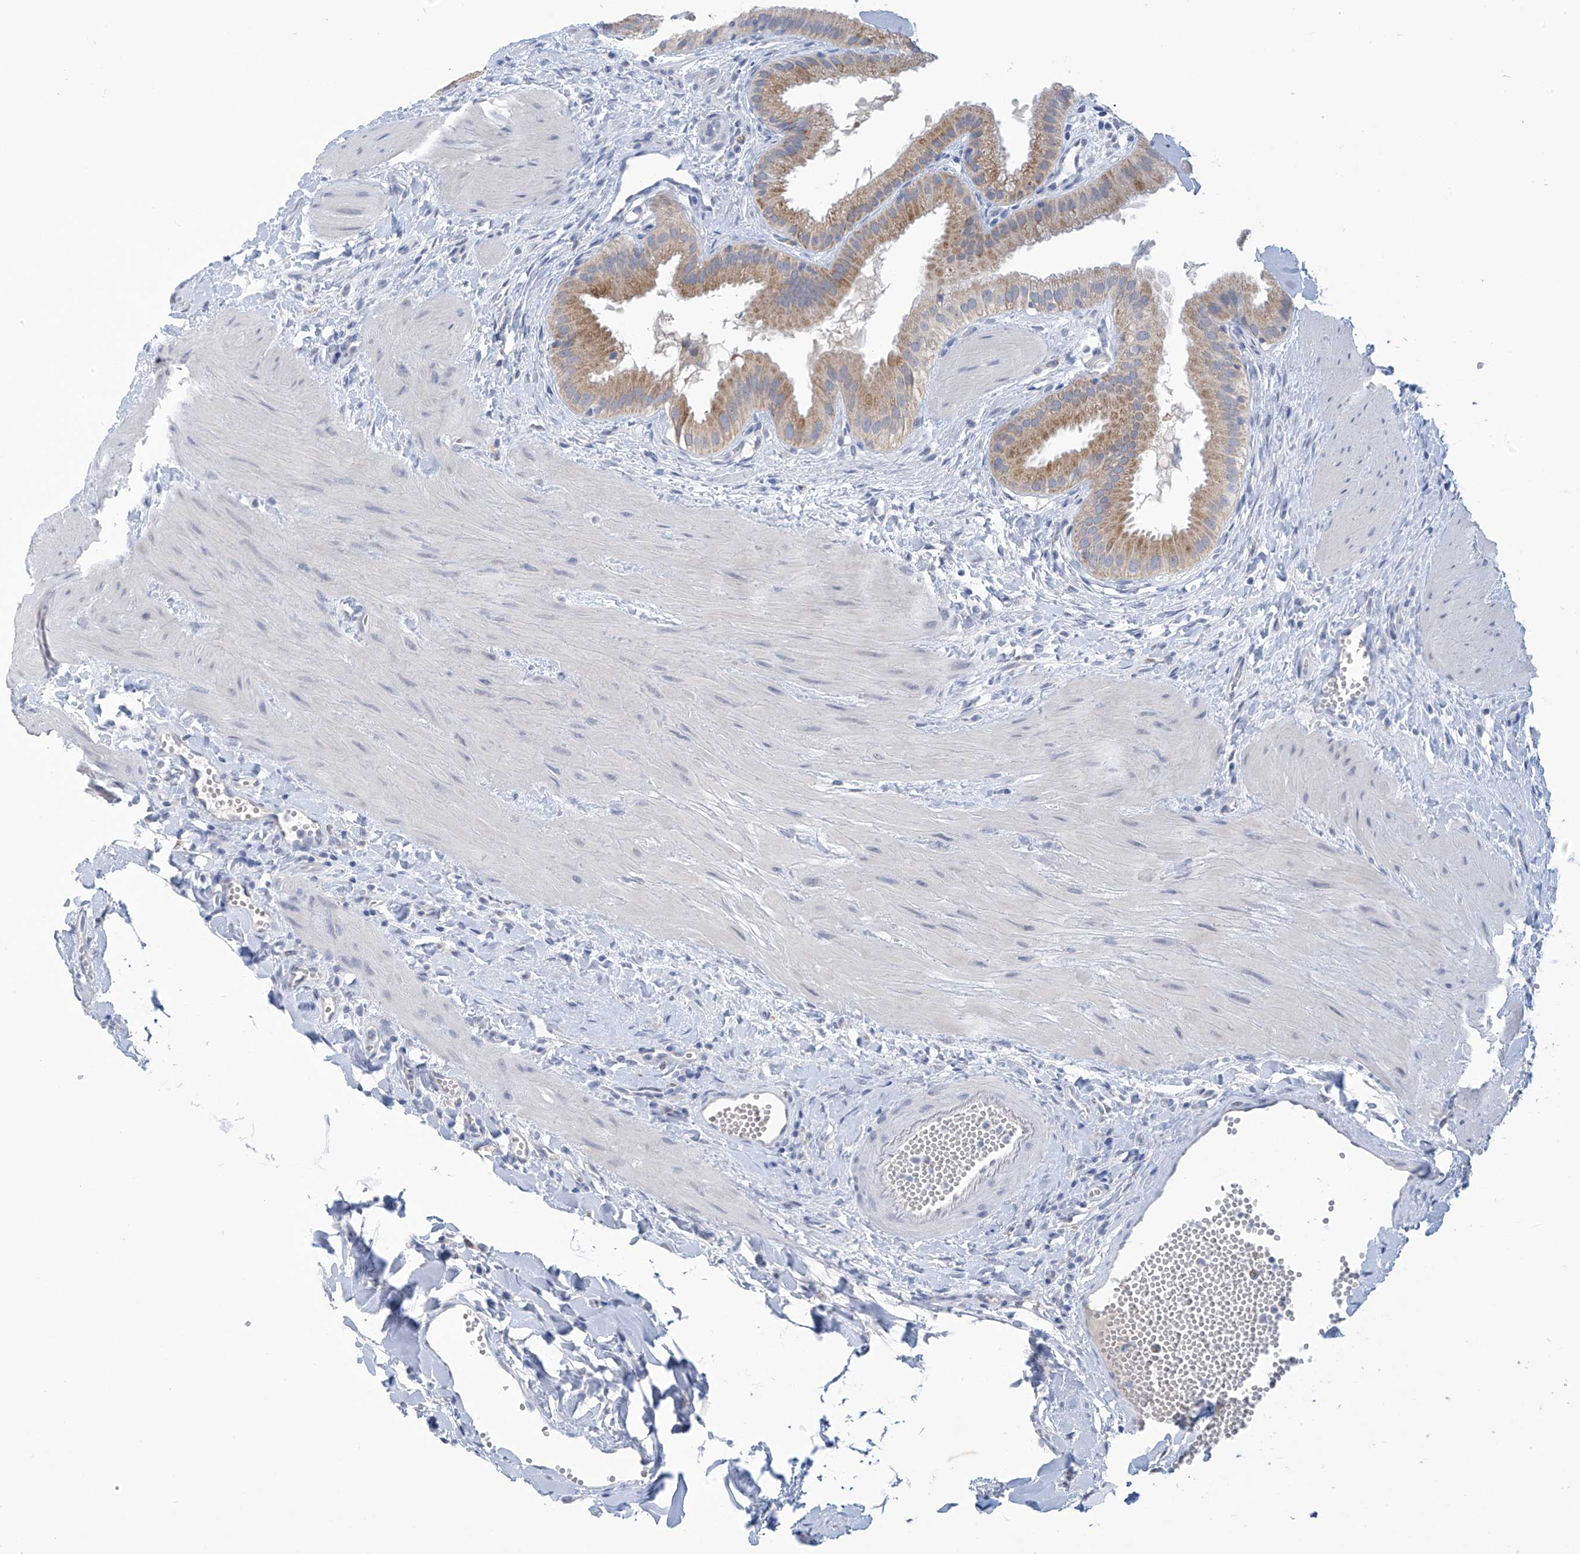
{"staining": {"intensity": "strong", "quantity": "<25%", "location": "cytoplasmic/membranous"}, "tissue": "gallbladder", "cell_type": "Glandular cells", "image_type": "normal", "snomed": [{"axis": "morphology", "description": "Normal tissue, NOS"}, {"axis": "topography", "description": "Gallbladder"}], "caption": "The immunohistochemical stain labels strong cytoplasmic/membranous positivity in glandular cells of unremarkable gallbladder.", "gene": "IBA57", "patient": {"sex": "male", "age": 55}}